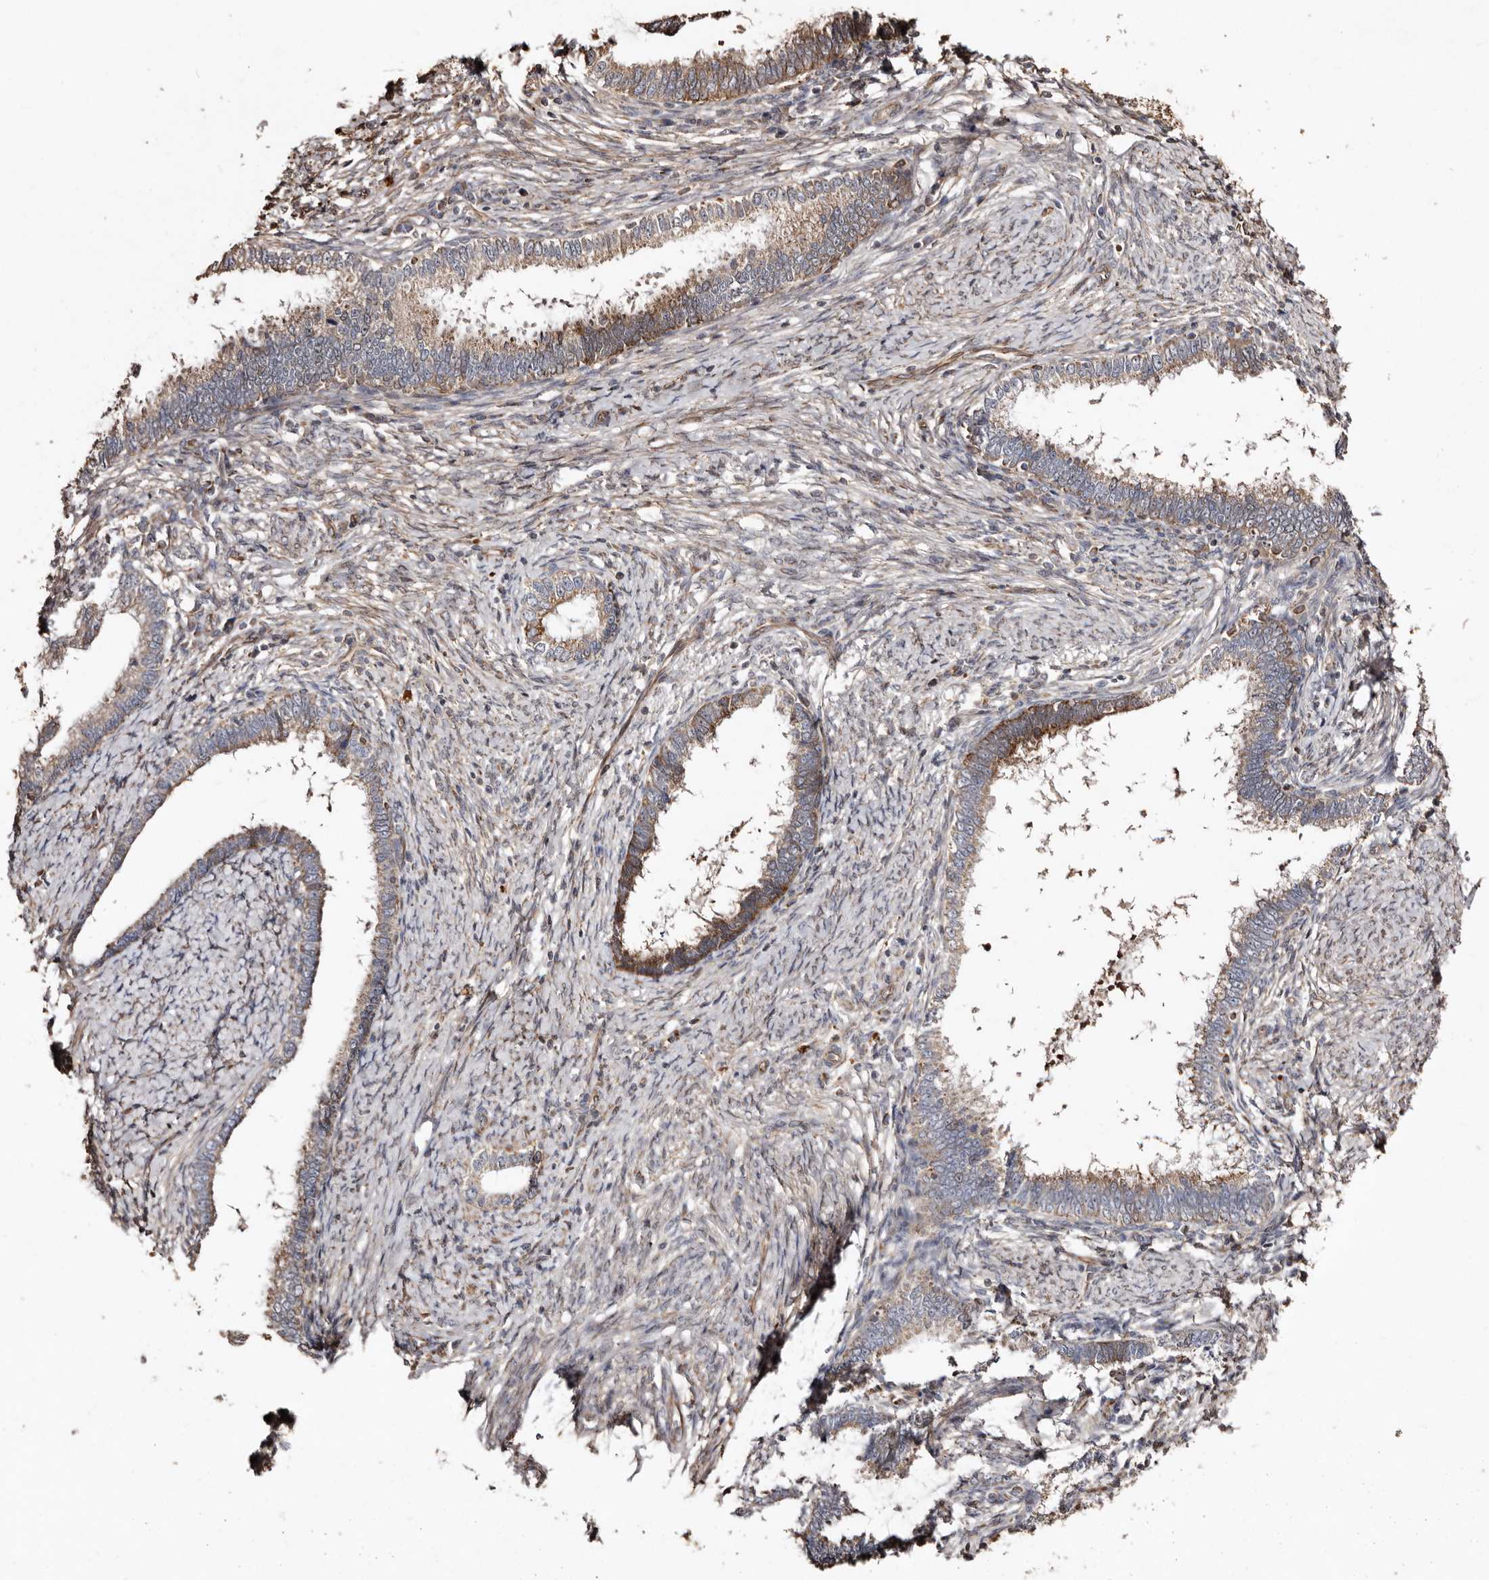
{"staining": {"intensity": "moderate", "quantity": "25%-75%", "location": "cytoplasmic/membranous"}, "tissue": "cervical cancer", "cell_type": "Tumor cells", "image_type": "cancer", "snomed": [{"axis": "morphology", "description": "Adenocarcinoma, NOS"}, {"axis": "topography", "description": "Cervix"}], "caption": "A medium amount of moderate cytoplasmic/membranous expression is appreciated in approximately 25%-75% of tumor cells in cervical adenocarcinoma tissue.", "gene": "MACC1", "patient": {"sex": "female", "age": 36}}